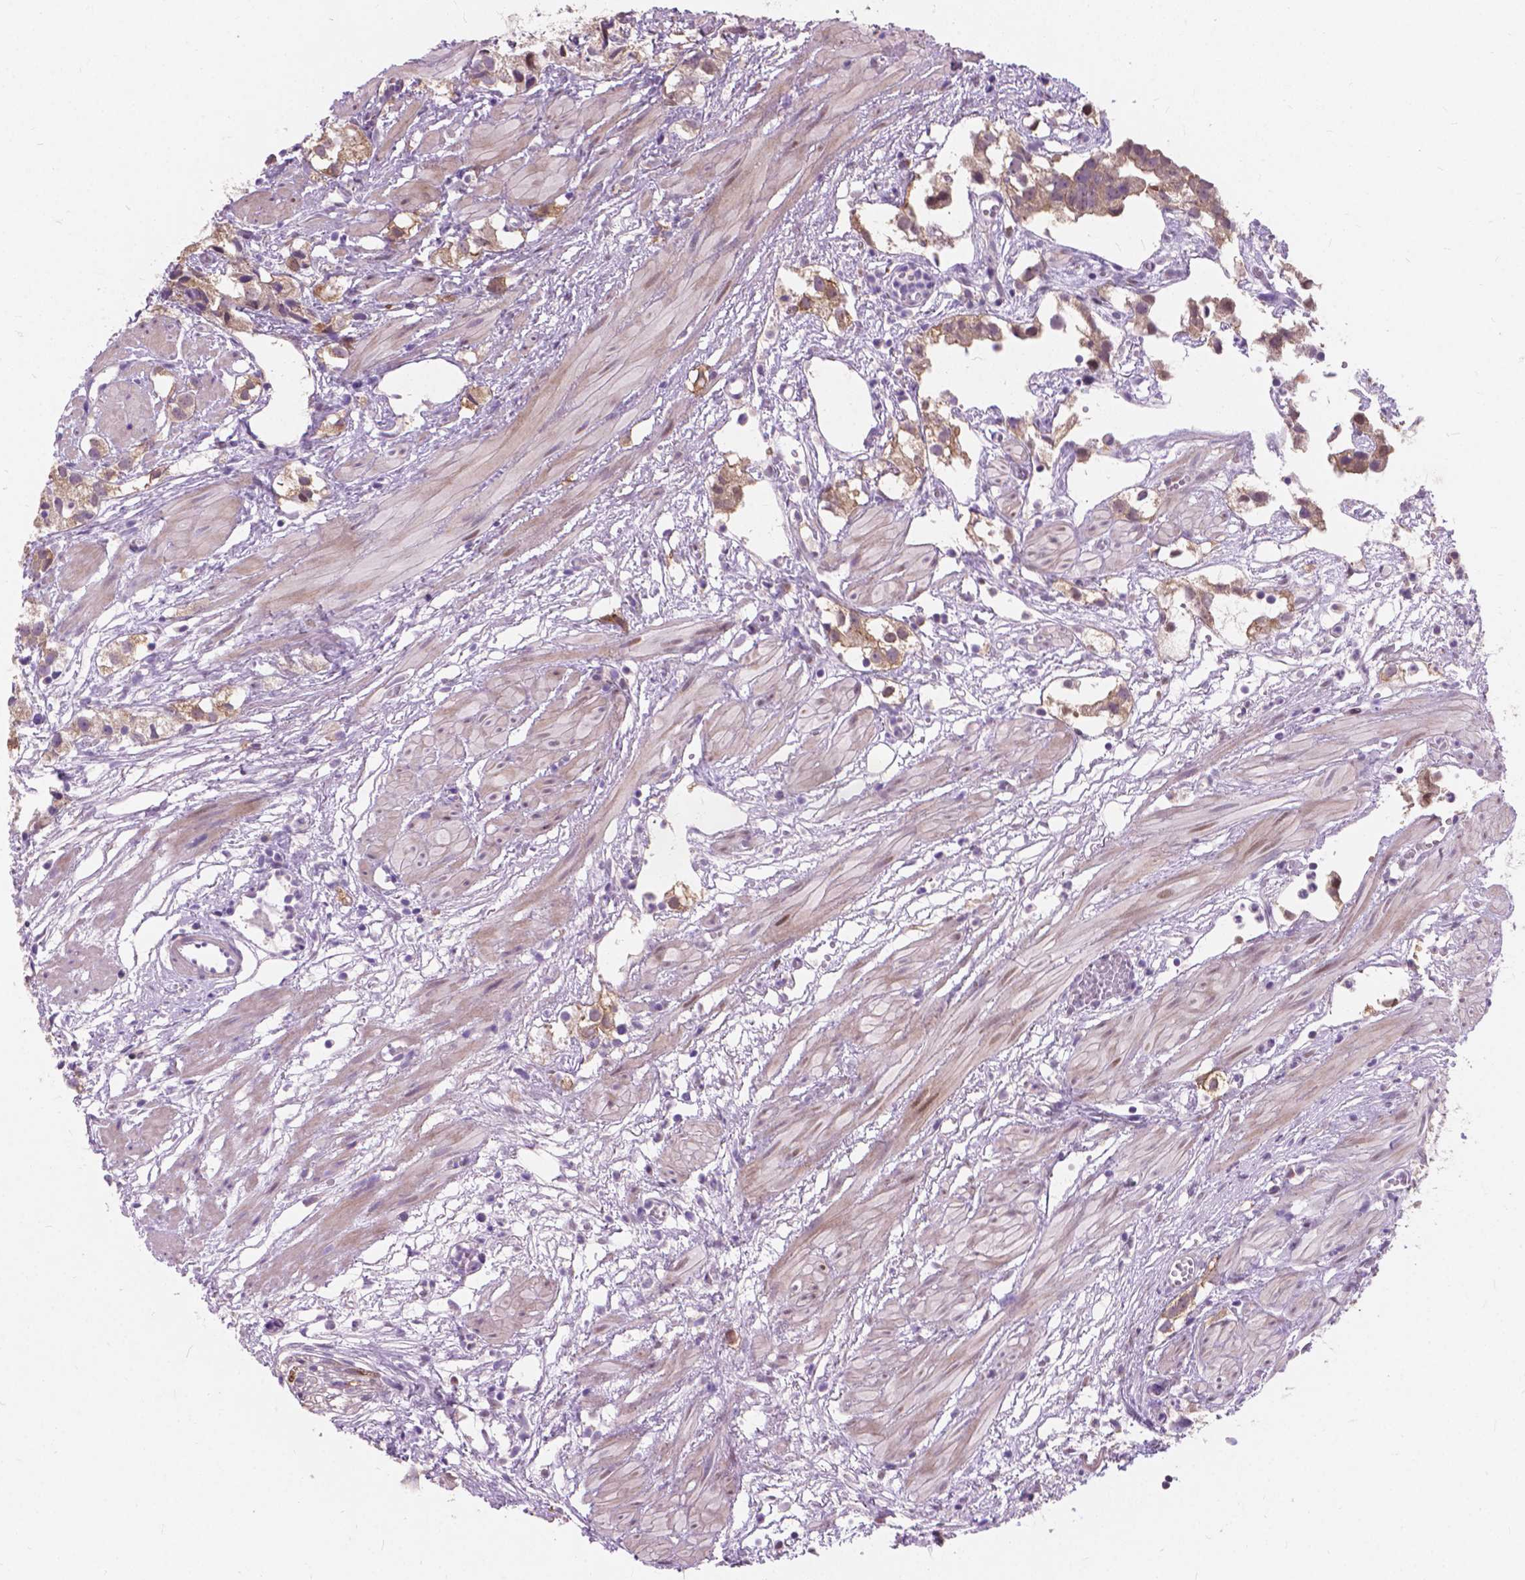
{"staining": {"intensity": "weak", "quantity": ">75%", "location": "cytoplasmic/membranous"}, "tissue": "prostate cancer", "cell_type": "Tumor cells", "image_type": "cancer", "snomed": [{"axis": "morphology", "description": "Adenocarcinoma, High grade"}, {"axis": "topography", "description": "Prostate"}], "caption": "This histopathology image shows immunohistochemistry (IHC) staining of prostate adenocarcinoma (high-grade), with low weak cytoplasmic/membranous expression in about >75% of tumor cells.", "gene": "MYH14", "patient": {"sex": "male", "age": 68}}